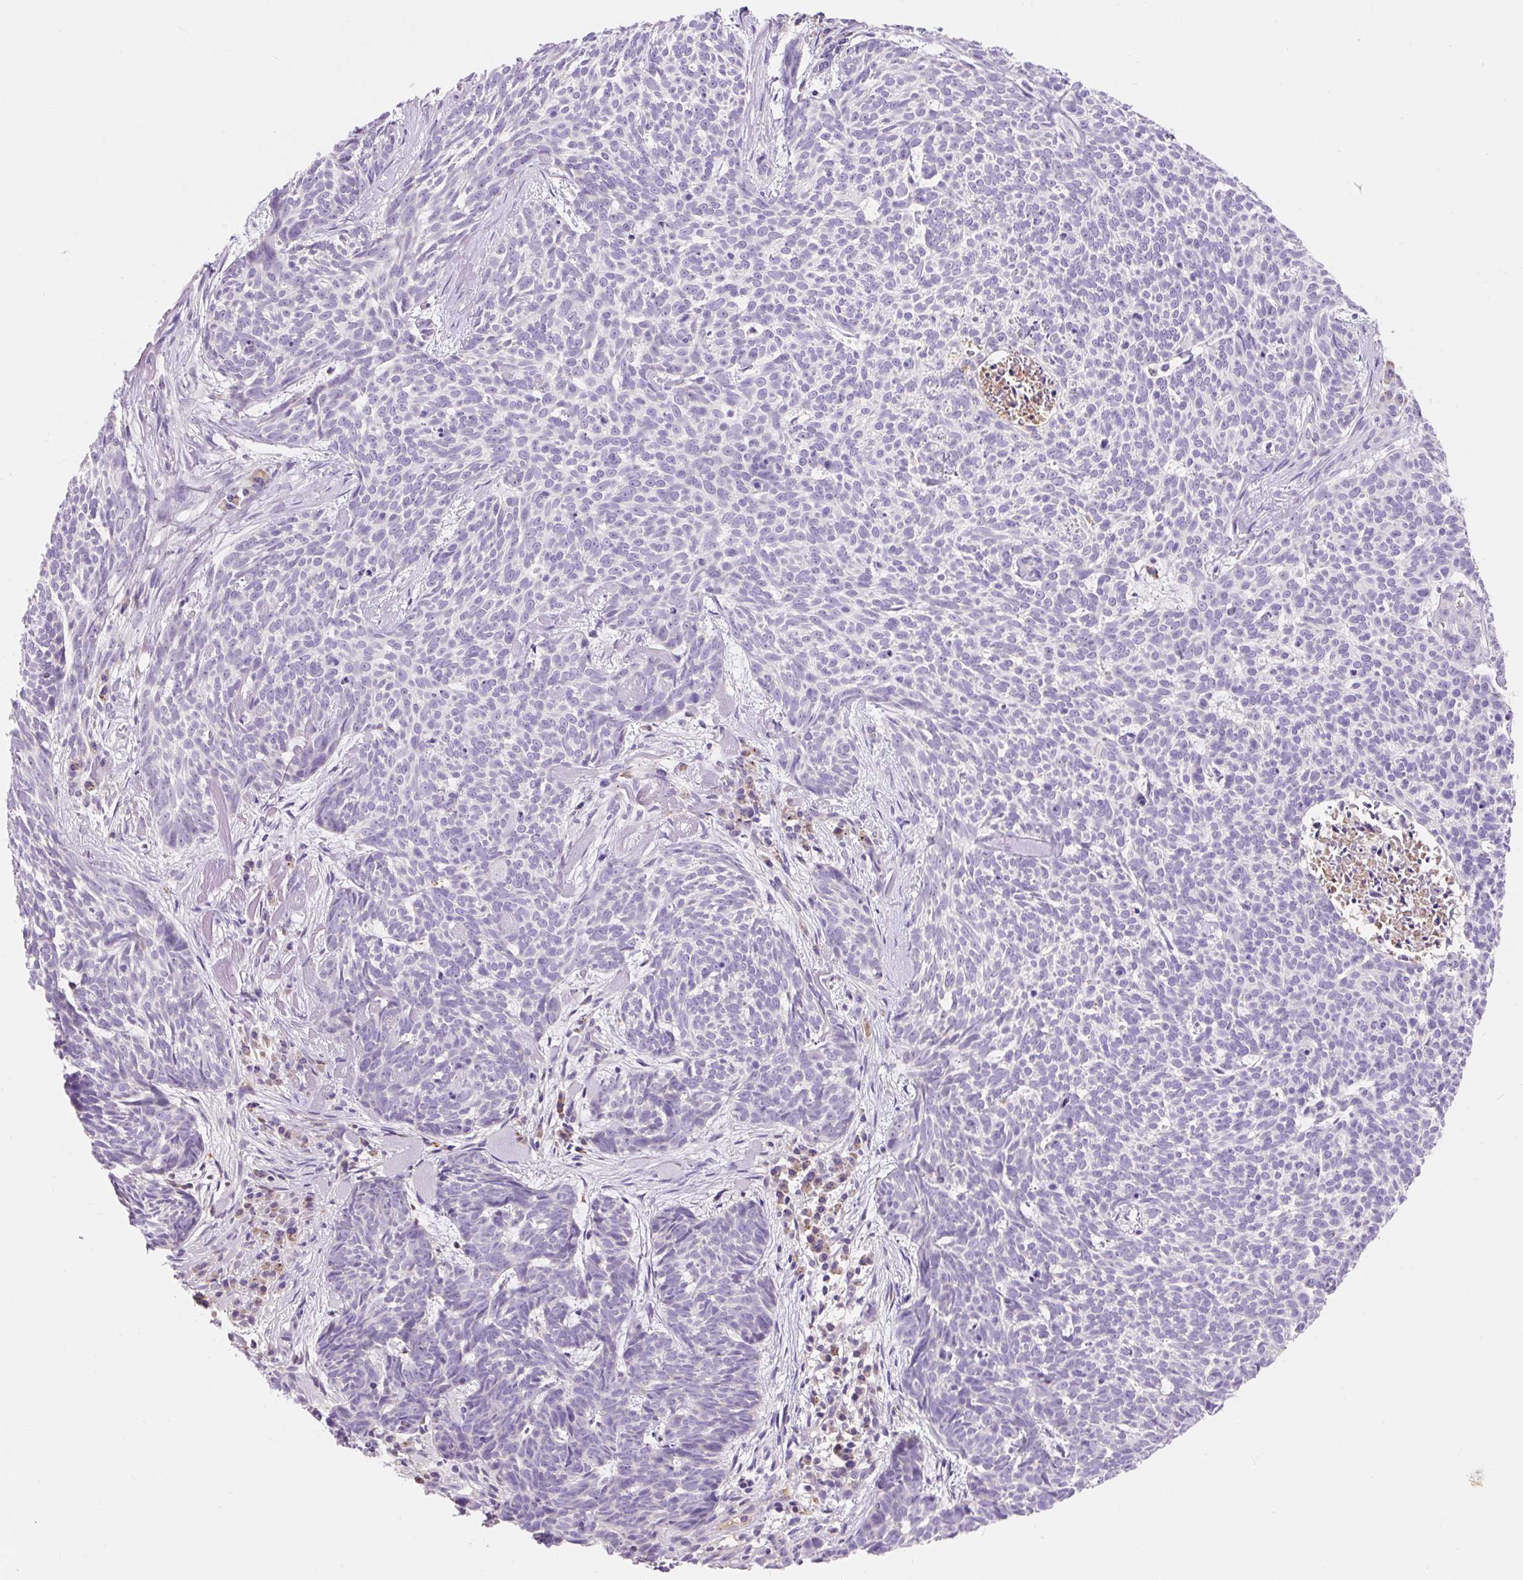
{"staining": {"intensity": "negative", "quantity": "none", "location": "none"}, "tissue": "skin cancer", "cell_type": "Tumor cells", "image_type": "cancer", "snomed": [{"axis": "morphology", "description": "Basal cell carcinoma"}, {"axis": "topography", "description": "Skin"}], "caption": "The micrograph displays no significant expression in tumor cells of skin basal cell carcinoma.", "gene": "TMEM150C", "patient": {"sex": "female", "age": 93}}